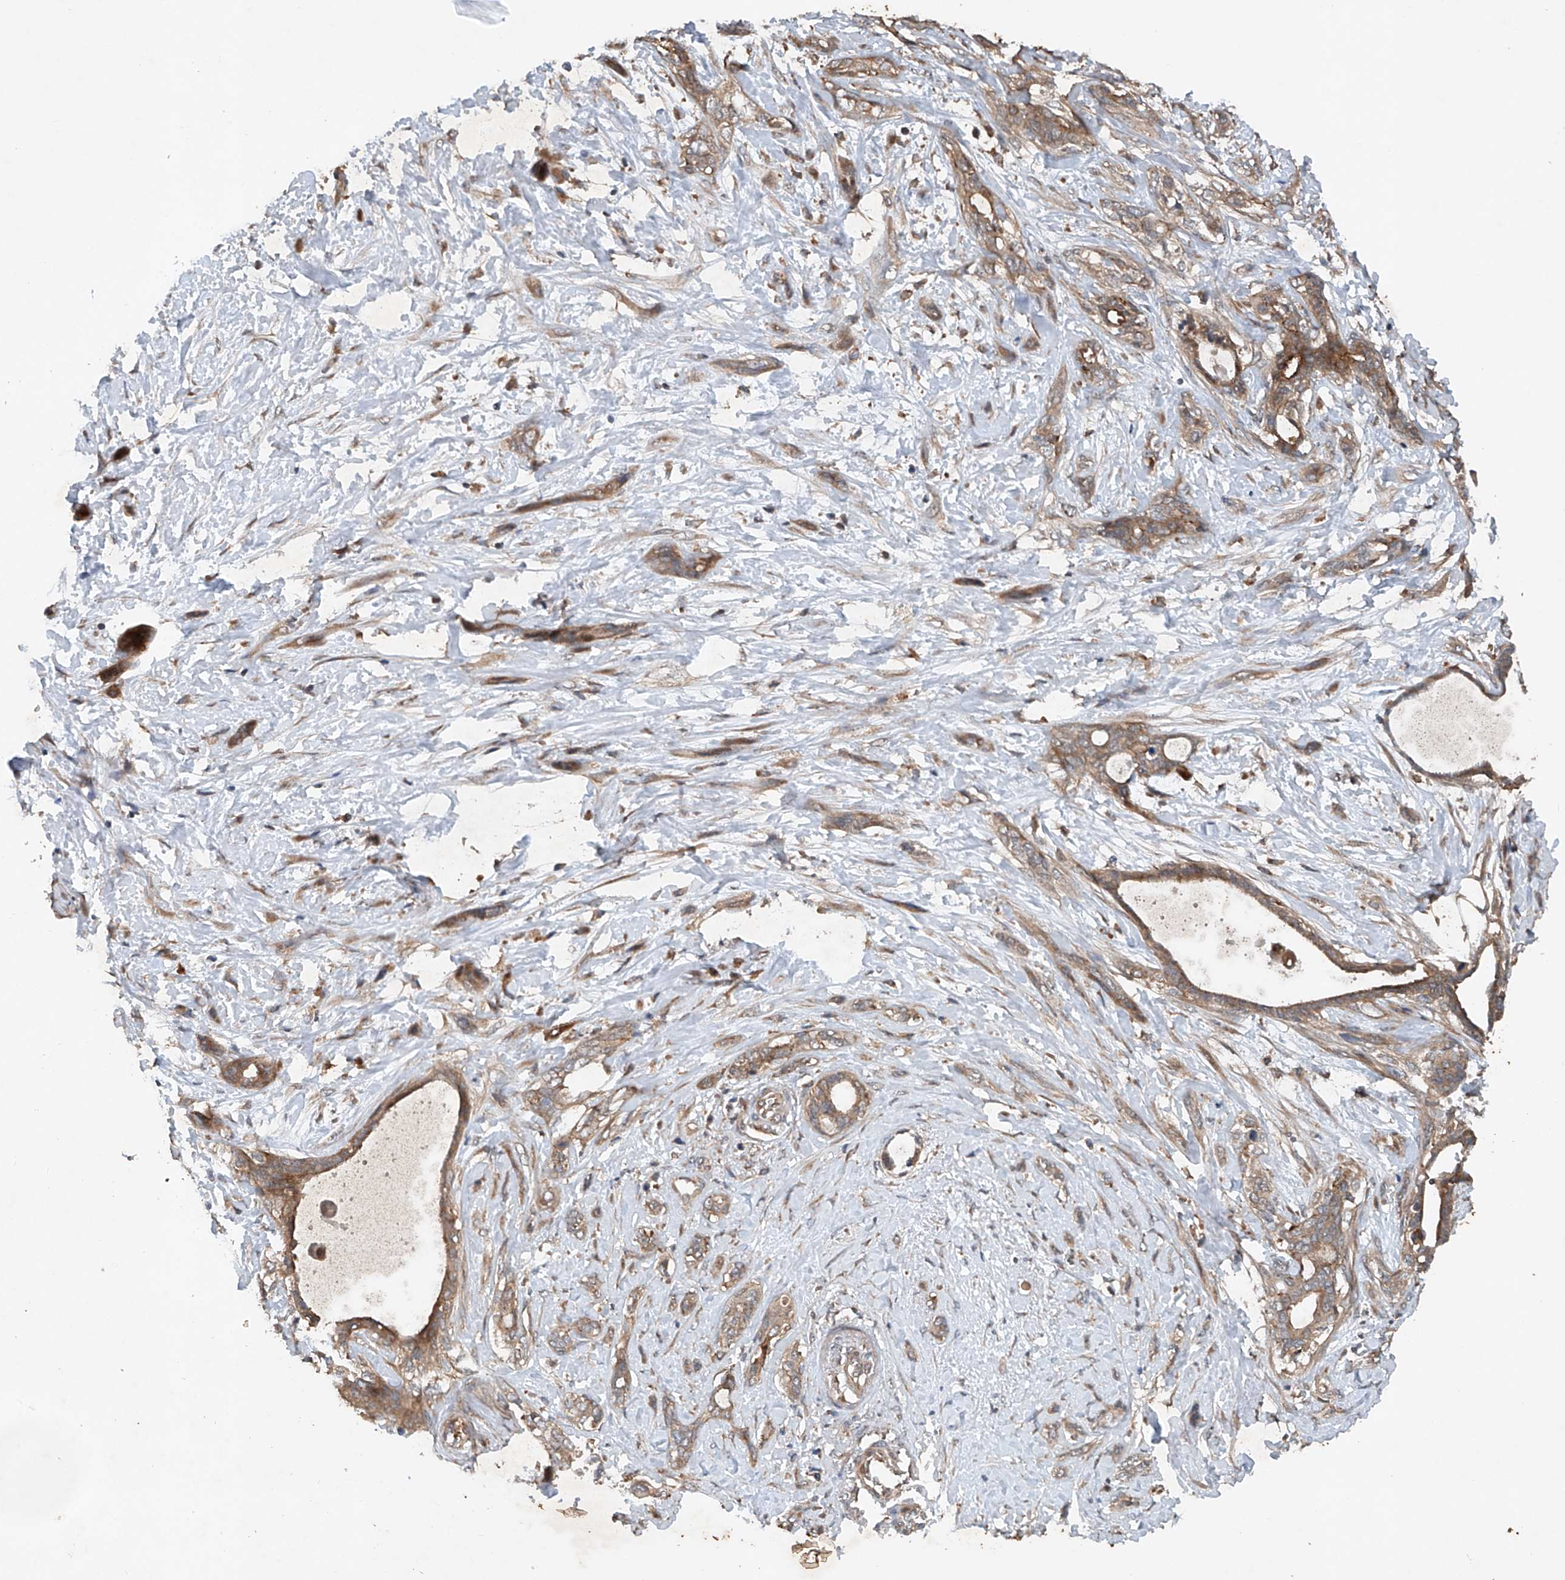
{"staining": {"intensity": "moderate", "quantity": ">75%", "location": "cytoplasmic/membranous"}, "tissue": "pancreatic cancer", "cell_type": "Tumor cells", "image_type": "cancer", "snomed": [{"axis": "morphology", "description": "Normal tissue, NOS"}, {"axis": "morphology", "description": "Adenocarcinoma, NOS"}, {"axis": "topography", "description": "Pancreas"}, {"axis": "topography", "description": "Peripheral nerve tissue"}], "caption": "IHC photomicrograph of pancreatic cancer (adenocarcinoma) stained for a protein (brown), which shows medium levels of moderate cytoplasmic/membranous expression in approximately >75% of tumor cells.", "gene": "CEP85L", "patient": {"sex": "female", "age": 63}}